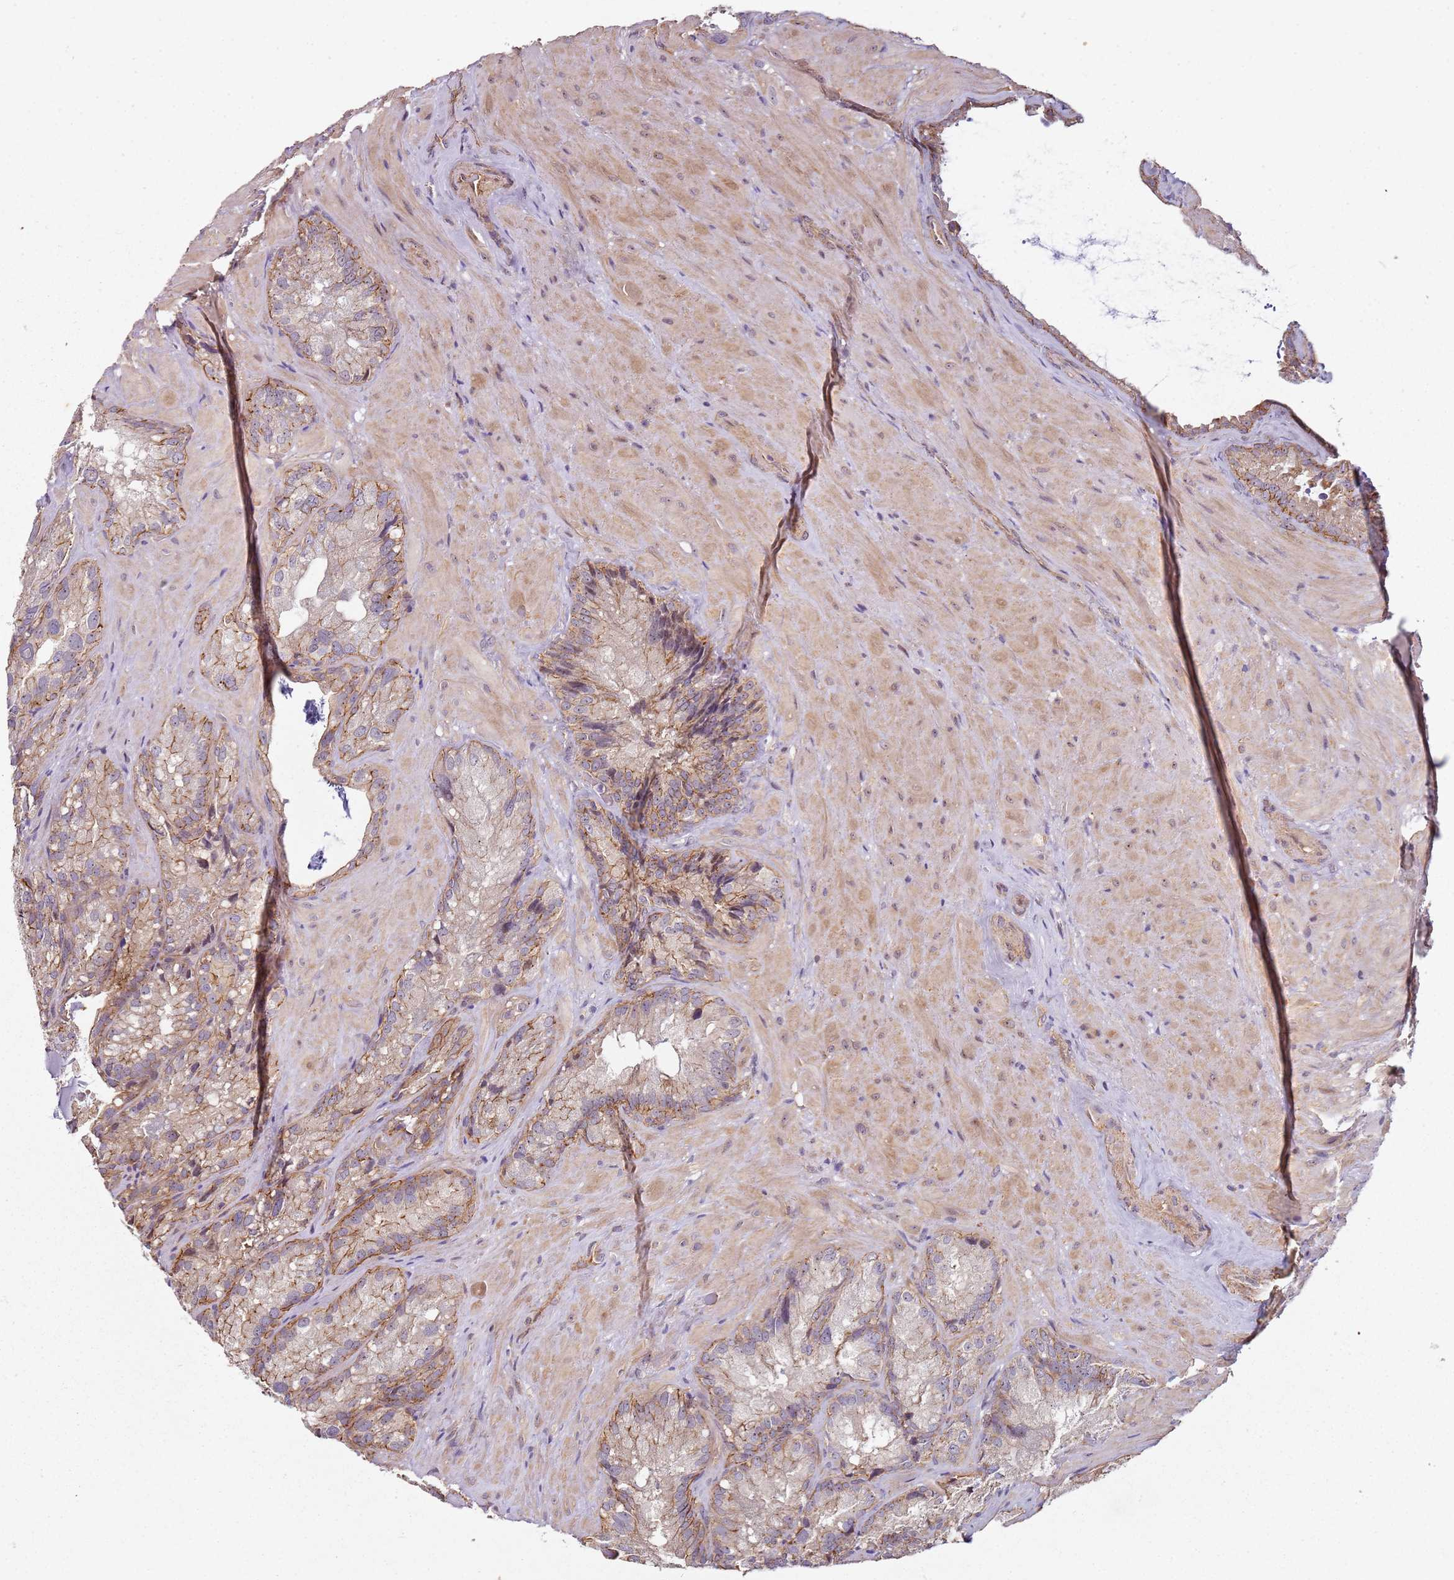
{"staining": {"intensity": "moderate", "quantity": "25%-75%", "location": "cytoplasmic/membranous"}, "tissue": "seminal vesicle", "cell_type": "Glandular cells", "image_type": "normal", "snomed": [{"axis": "morphology", "description": "Normal tissue, NOS"}, {"axis": "topography", "description": "Seminal veicle"}], "caption": "High-magnification brightfield microscopy of unremarkable seminal vesicle stained with DAB (3,3'-diaminobenzidine) (brown) and counterstained with hematoxylin (blue). glandular cells exhibit moderate cytoplasmic/membranous positivity is present in about25%-75% of cells. Immunohistochemistry (ihc) stains the protein in brown and the nuclei are stained blue.", "gene": "C2CD4B", "patient": {"sex": "male", "age": 62}}